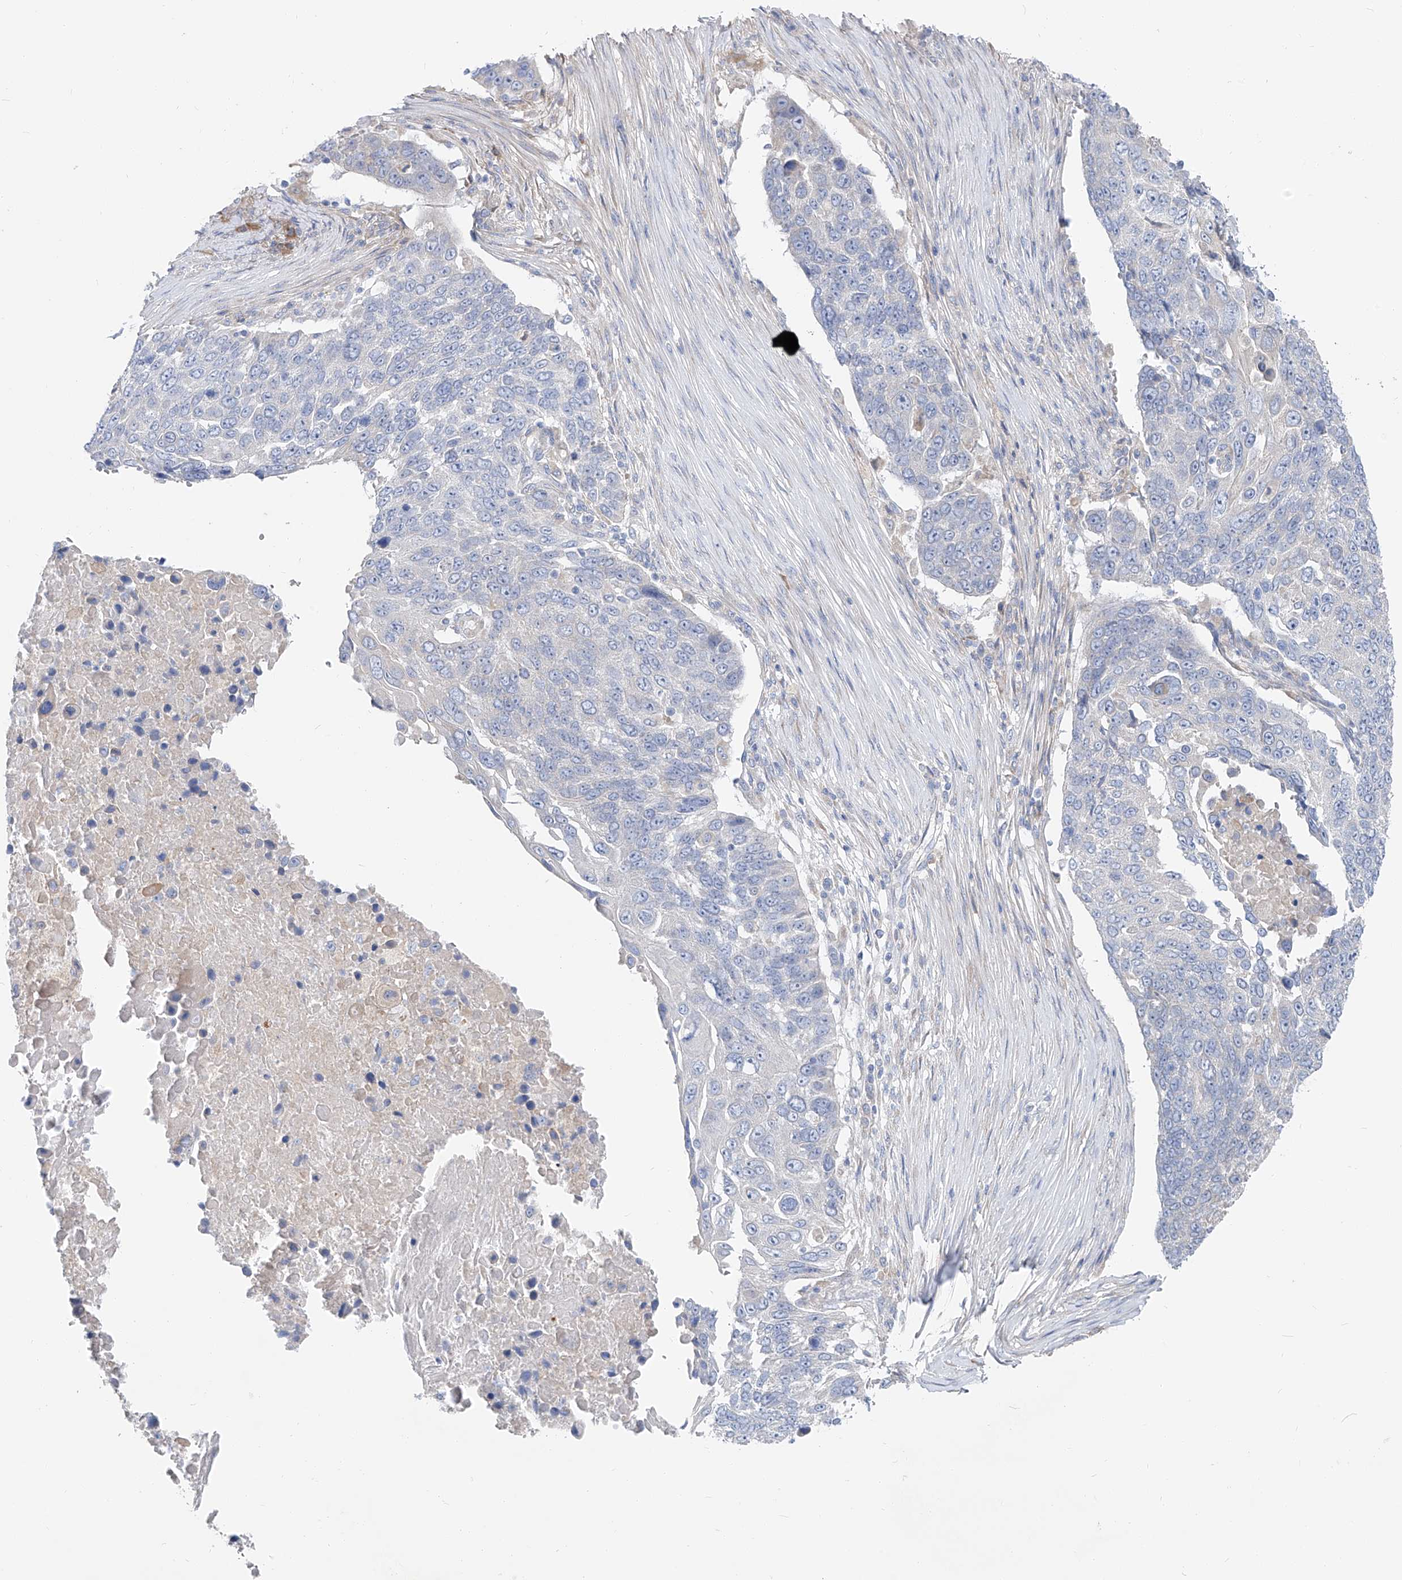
{"staining": {"intensity": "negative", "quantity": "none", "location": "none"}, "tissue": "lung cancer", "cell_type": "Tumor cells", "image_type": "cancer", "snomed": [{"axis": "morphology", "description": "Squamous cell carcinoma, NOS"}, {"axis": "topography", "description": "Lung"}], "caption": "A high-resolution photomicrograph shows immunohistochemistry staining of squamous cell carcinoma (lung), which exhibits no significant staining in tumor cells.", "gene": "UFL1", "patient": {"sex": "male", "age": 66}}